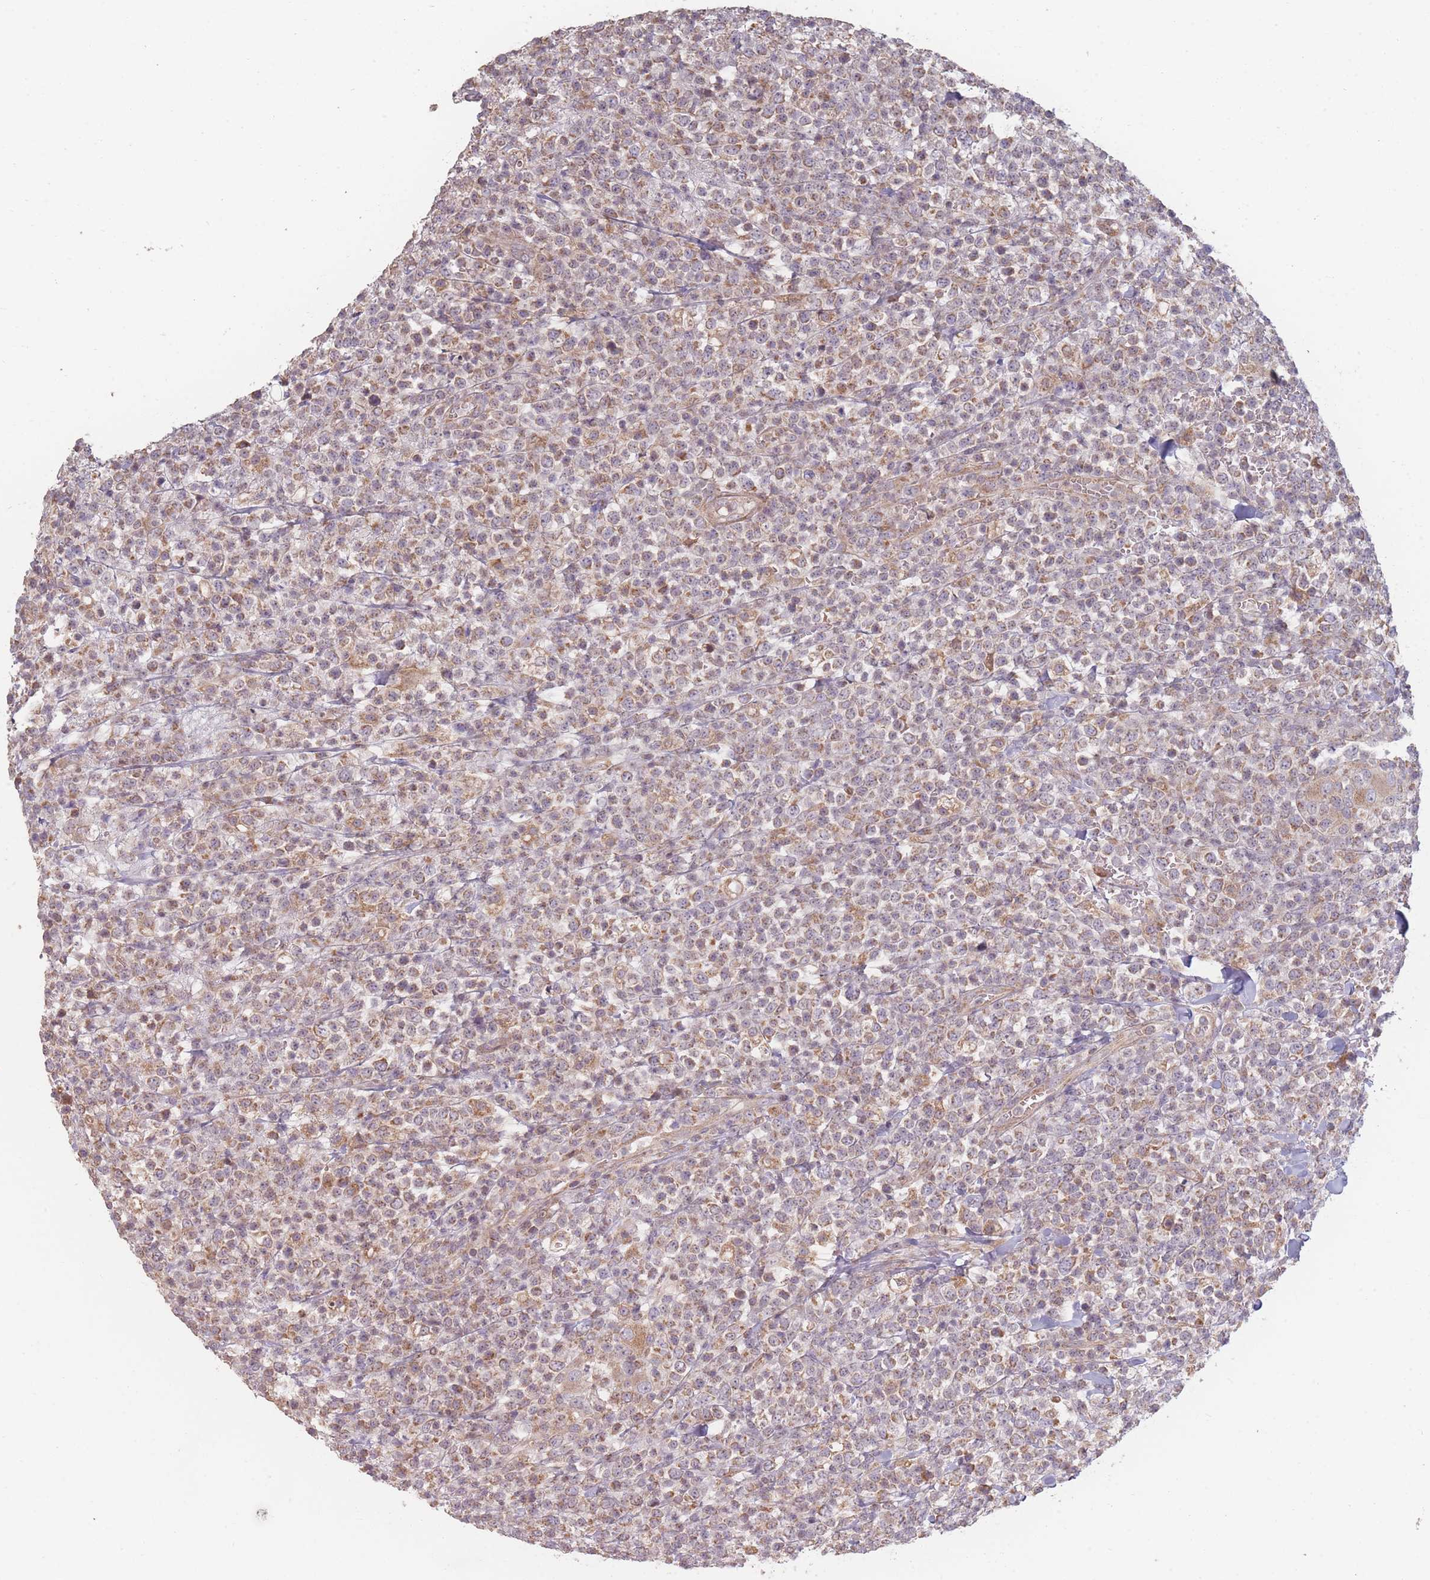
{"staining": {"intensity": "weak", "quantity": "25%-75%", "location": "cytoplasmic/membranous"}, "tissue": "lymphoma", "cell_type": "Tumor cells", "image_type": "cancer", "snomed": [{"axis": "morphology", "description": "Malignant lymphoma, non-Hodgkin's type, High grade"}, {"axis": "topography", "description": "Colon"}], "caption": "High-grade malignant lymphoma, non-Hodgkin's type stained for a protein (brown) exhibits weak cytoplasmic/membranous positive staining in about 25%-75% of tumor cells.", "gene": "MRPS6", "patient": {"sex": "female", "age": 53}}